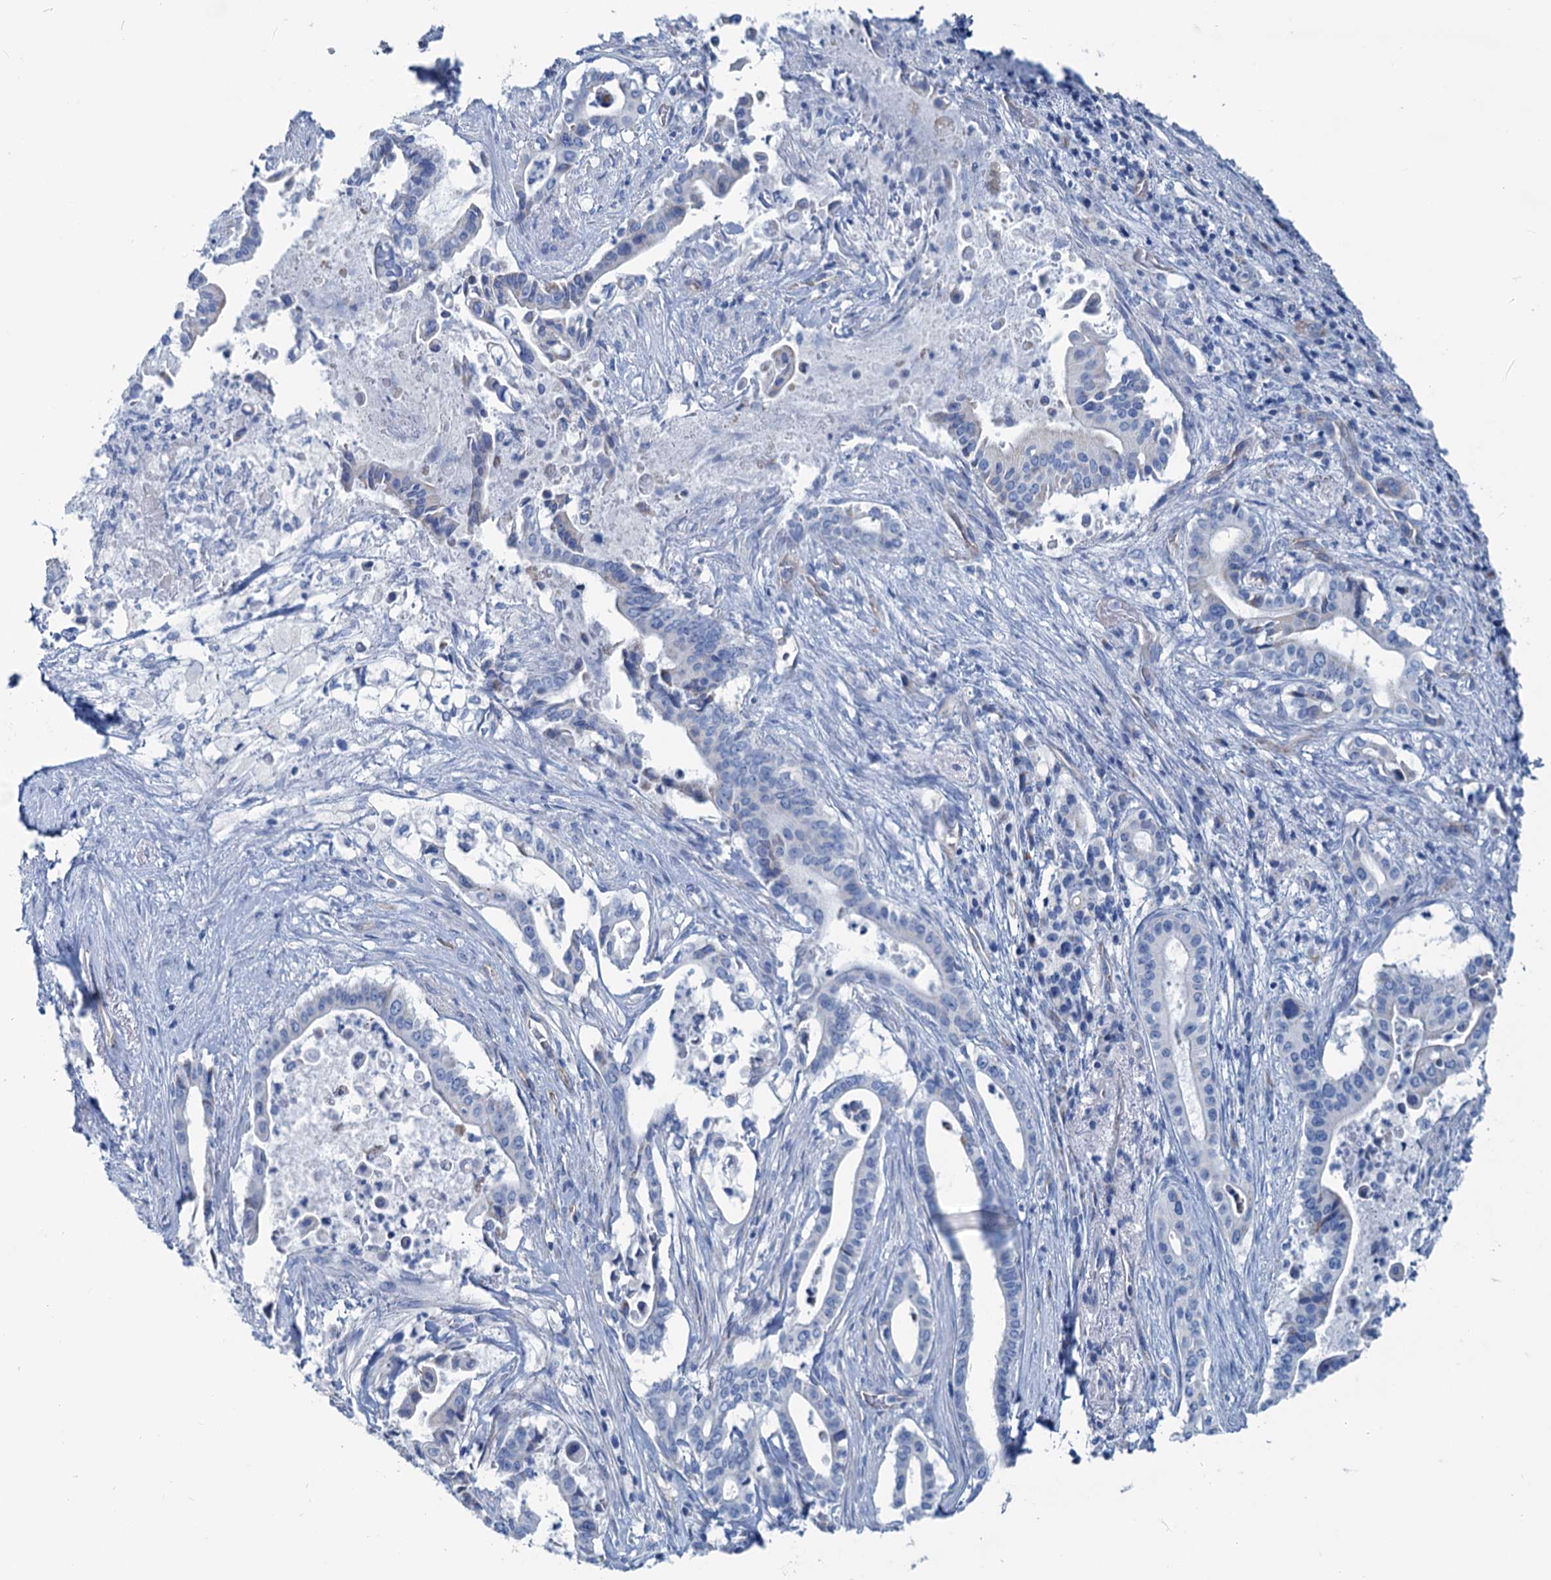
{"staining": {"intensity": "negative", "quantity": "none", "location": "none"}, "tissue": "pancreatic cancer", "cell_type": "Tumor cells", "image_type": "cancer", "snomed": [{"axis": "morphology", "description": "Adenocarcinoma, NOS"}, {"axis": "topography", "description": "Pancreas"}], "caption": "Micrograph shows no significant protein expression in tumor cells of pancreatic adenocarcinoma.", "gene": "SLC1A3", "patient": {"sex": "female", "age": 77}}